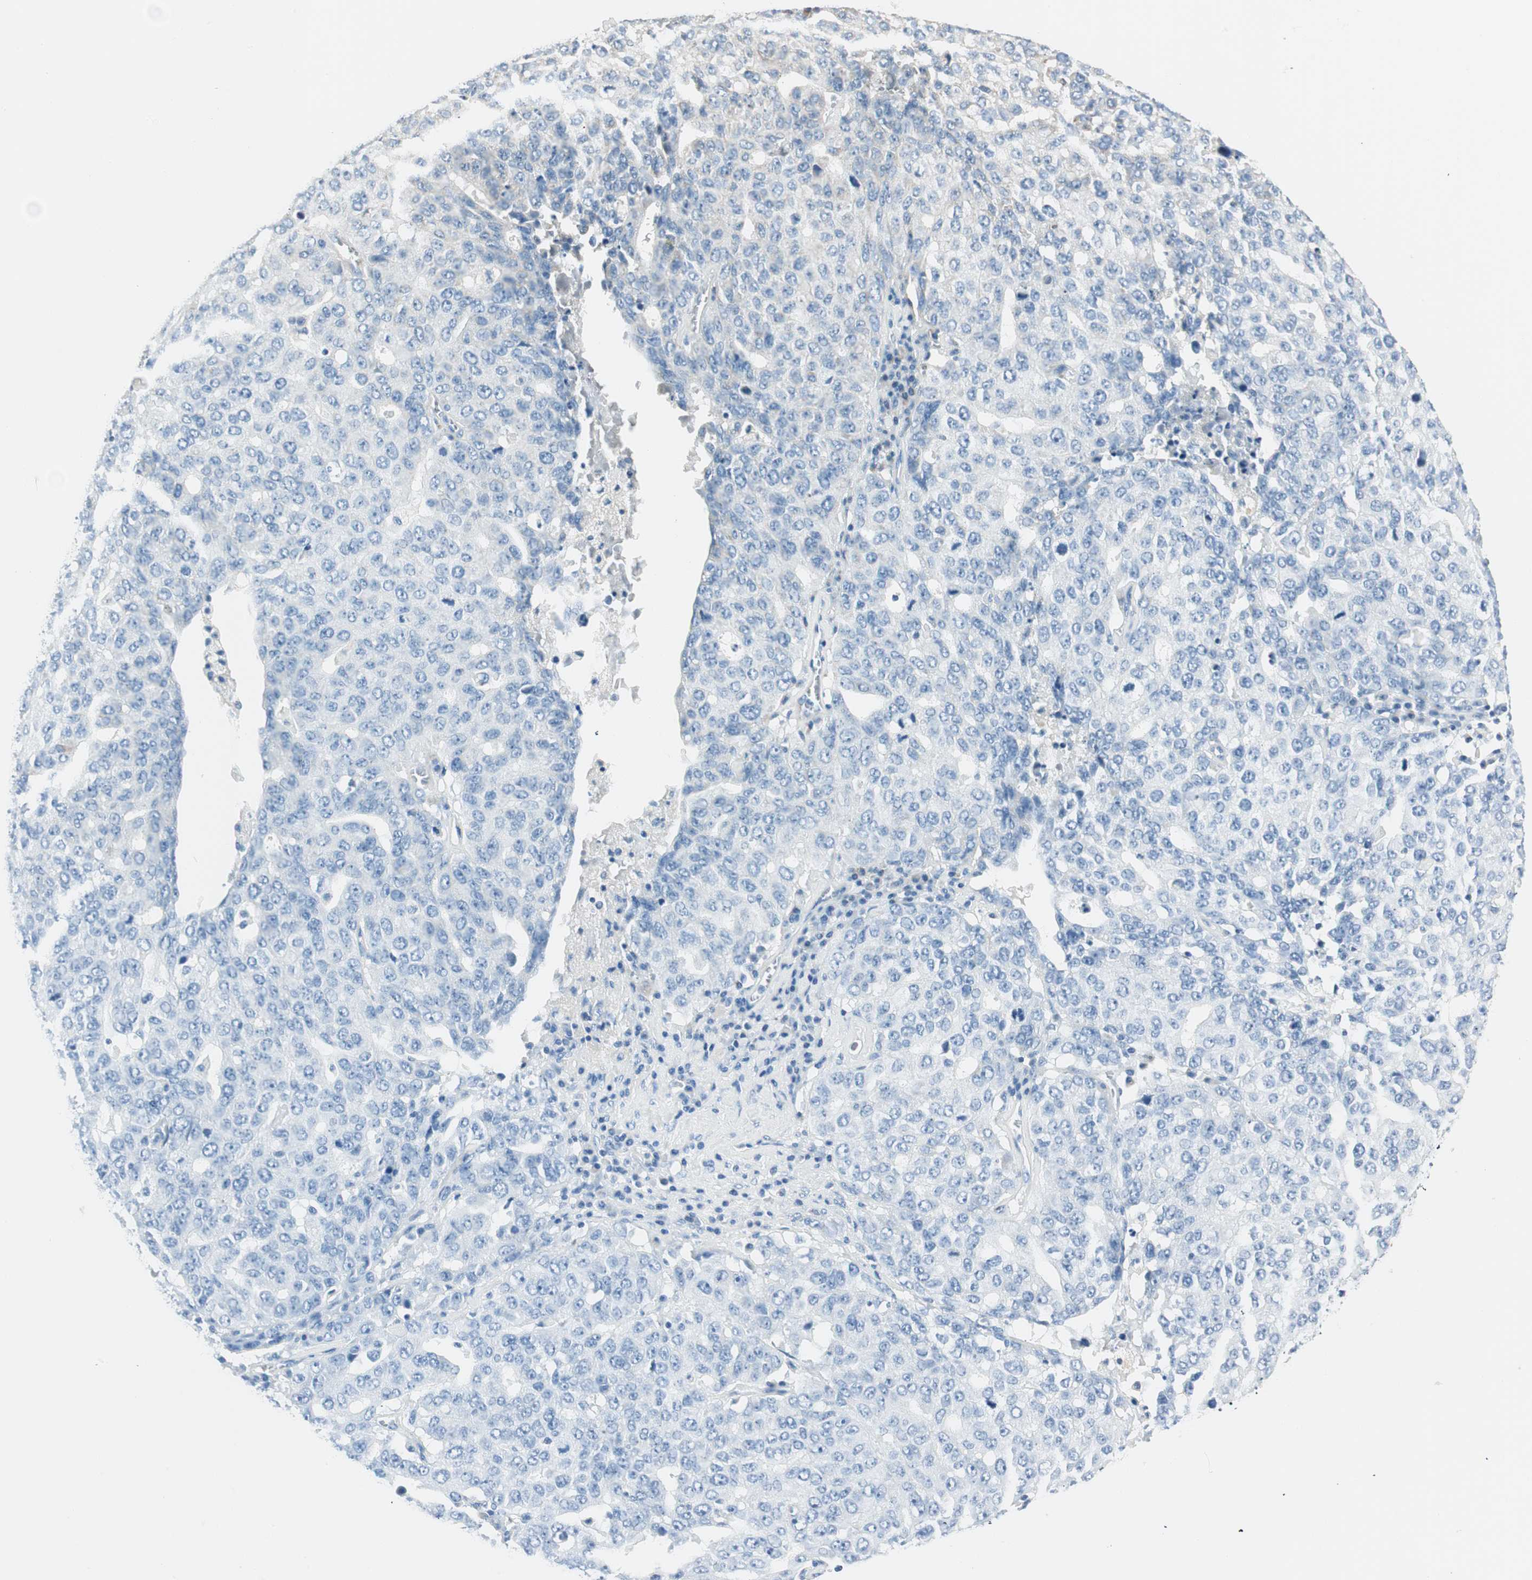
{"staining": {"intensity": "negative", "quantity": "none", "location": "none"}, "tissue": "ovarian cancer", "cell_type": "Tumor cells", "image_type": "cancer", "snomed": [{"axis": "morphology", "description": "Carcinoma, endometroid"}, {"axis": "topography", "description": "Ovary"}], "caption": "Ovarian endometroid carcinoma stained for a protein using immunohistochemistry (IHC) displays no positivity tumor cells.", "gene": "RORB", "patient": {"sex": "female", "age": 62}}